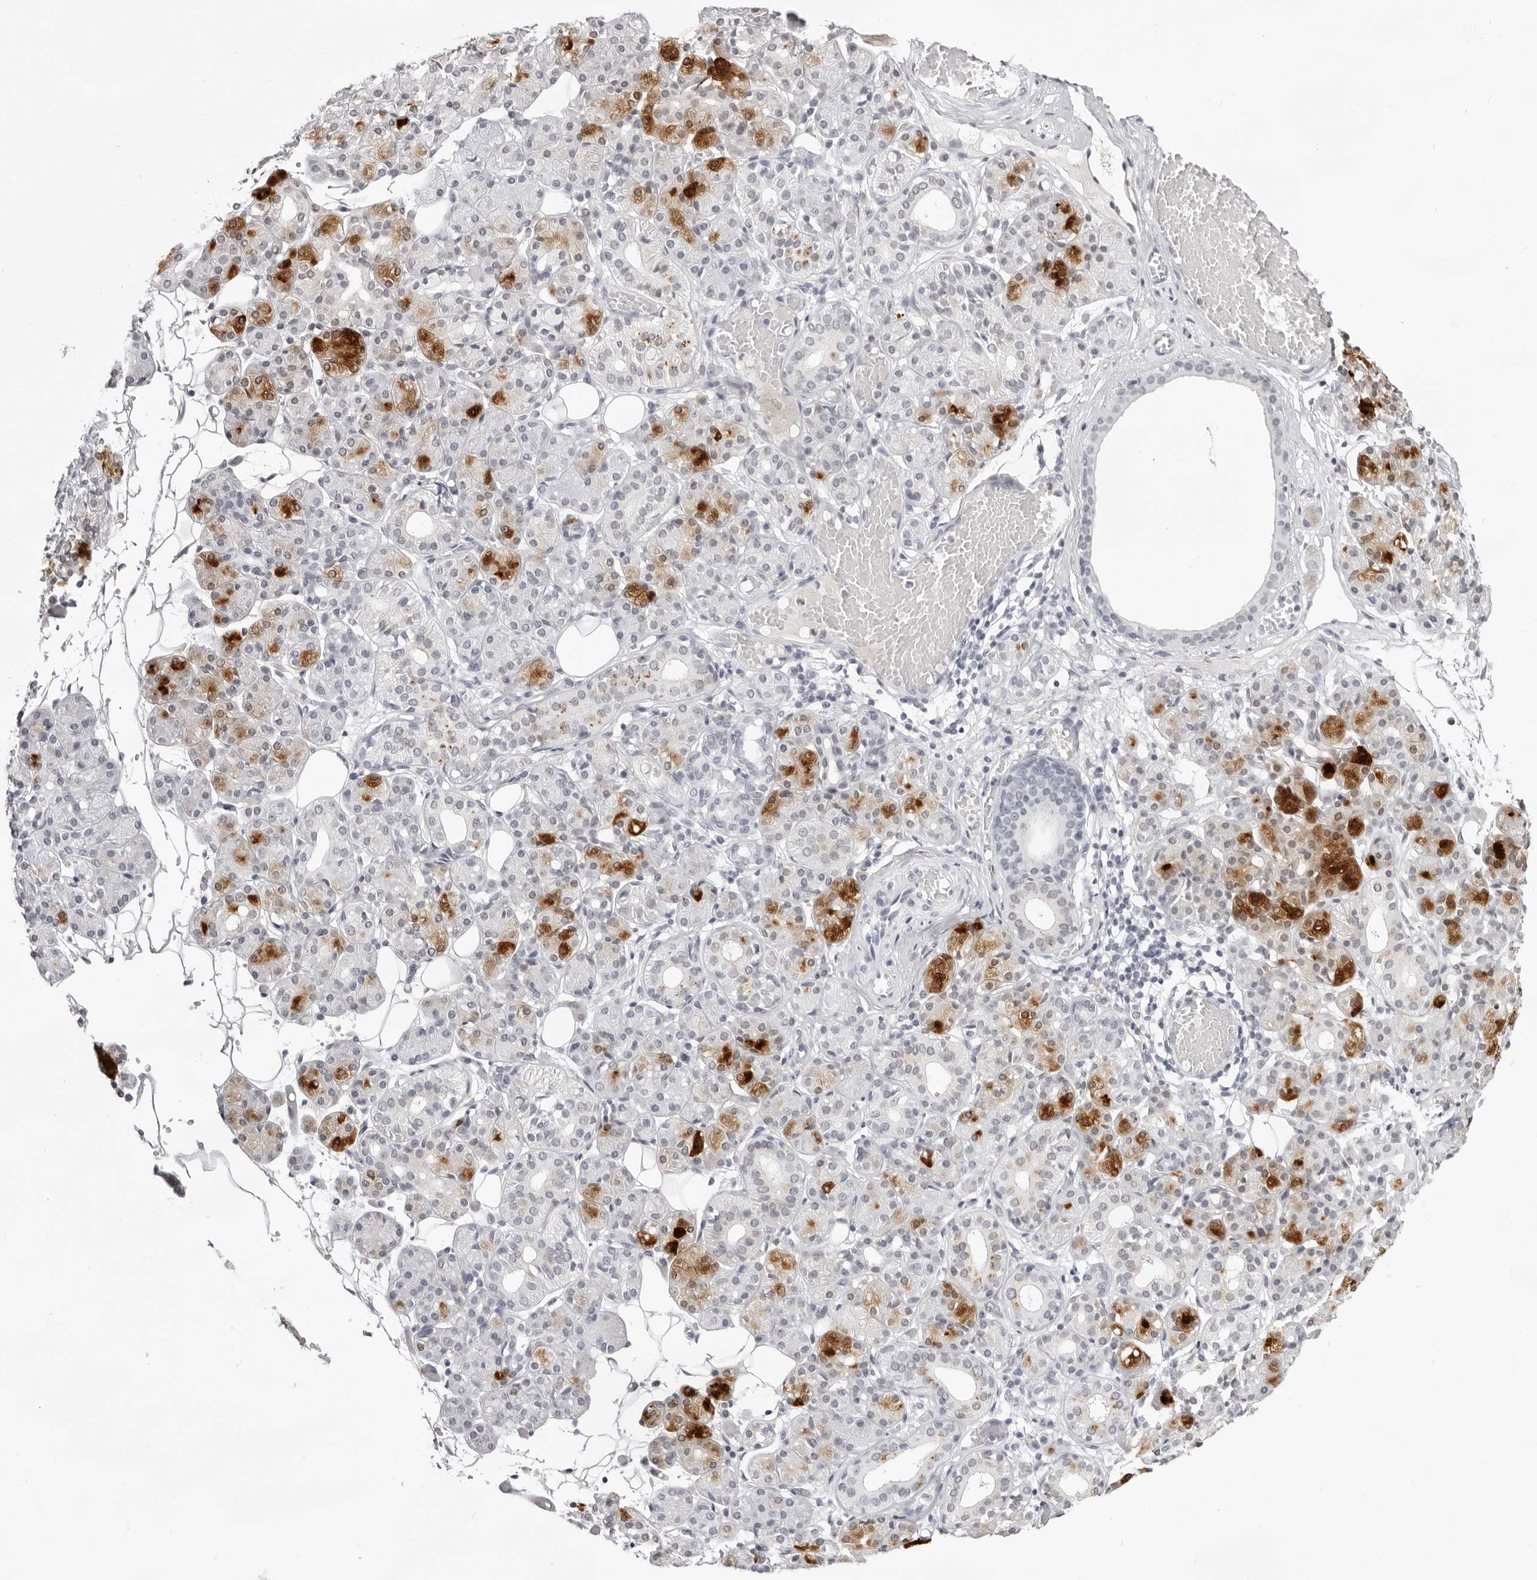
{"staining": {"intensity": "strong", "quantity": "<25%", "location": "cytoplasmic/membranous"}, "tissue": "salivary gland", "cell_type": "Glandular cells", "image_type": "normal", "snomed": [{"axis": "morphology", "description": "Normal tissue, NOS"}, {"axis": "topography", "description": "Salivary gland"}], "caption": "IHC histopathology image of unremarkable salivary gland: salivary gland stained using immunohistochemistry shows medium levels of strong protein expression localized specifically in the cytoplasmic/membranous of glandular cells, appearing as a cytoplasmic/membranous brown color.", "gene": "CST5", "patient": {"sex": "male", "age": 63}}